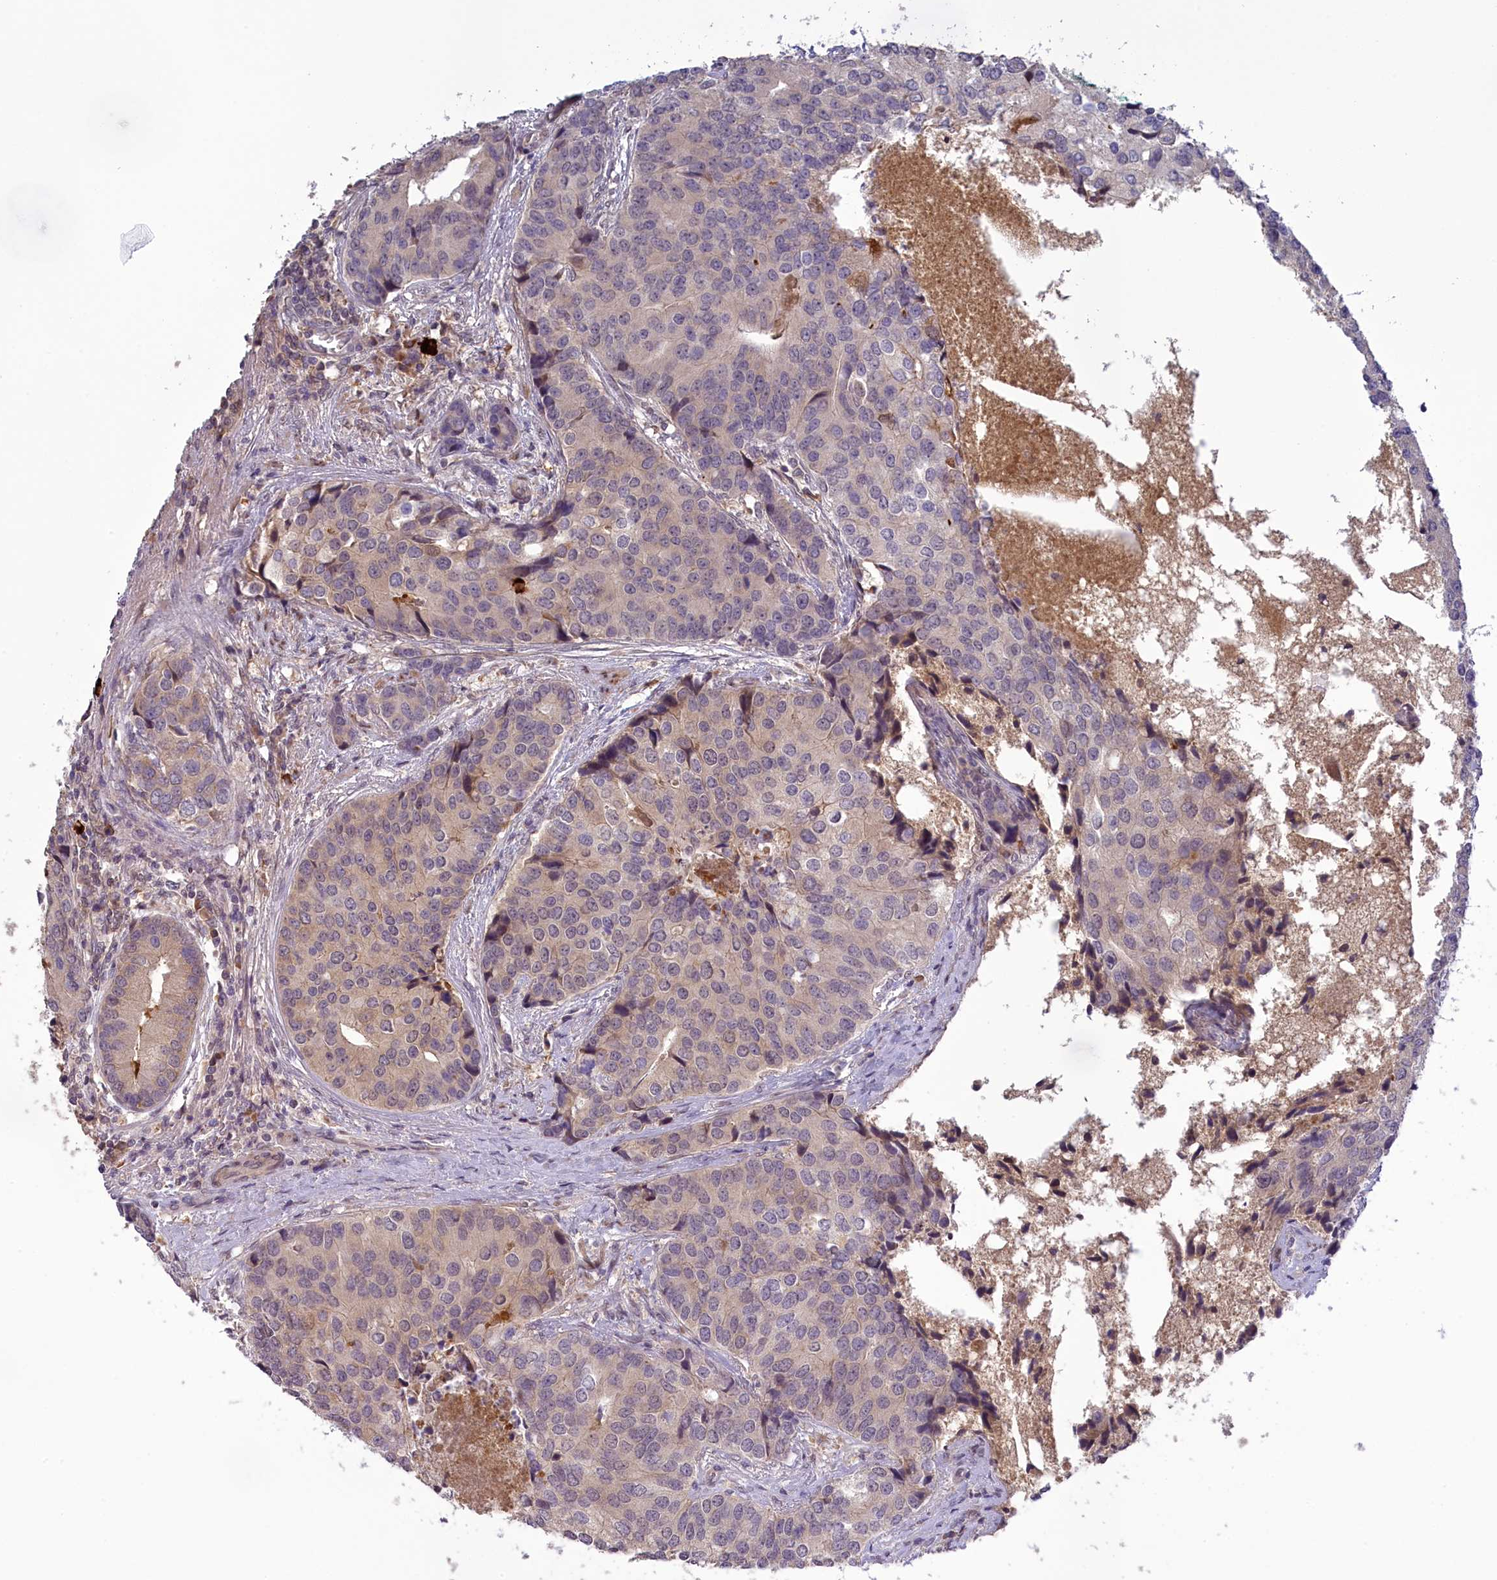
{"staining": {"intensity": "weak", "quantity": "<25%", "location": "cytoplasmic/membranous"}, "tissue": "prostate cancer", "cell_type": "Tumor cells", "image_type": "cancer", "snomed": [{"axis": "morphology", "description": "Adenocarcinoma, High grade"}, {"axis": "topography", "description": "Prostate"}], "caption": "Tumor cells are negative for brown protein staining in prostate cancer (high-grade adenocarcinoma).", "gene": "RRAD", "patient": {"sex": "male", "age": 62}}